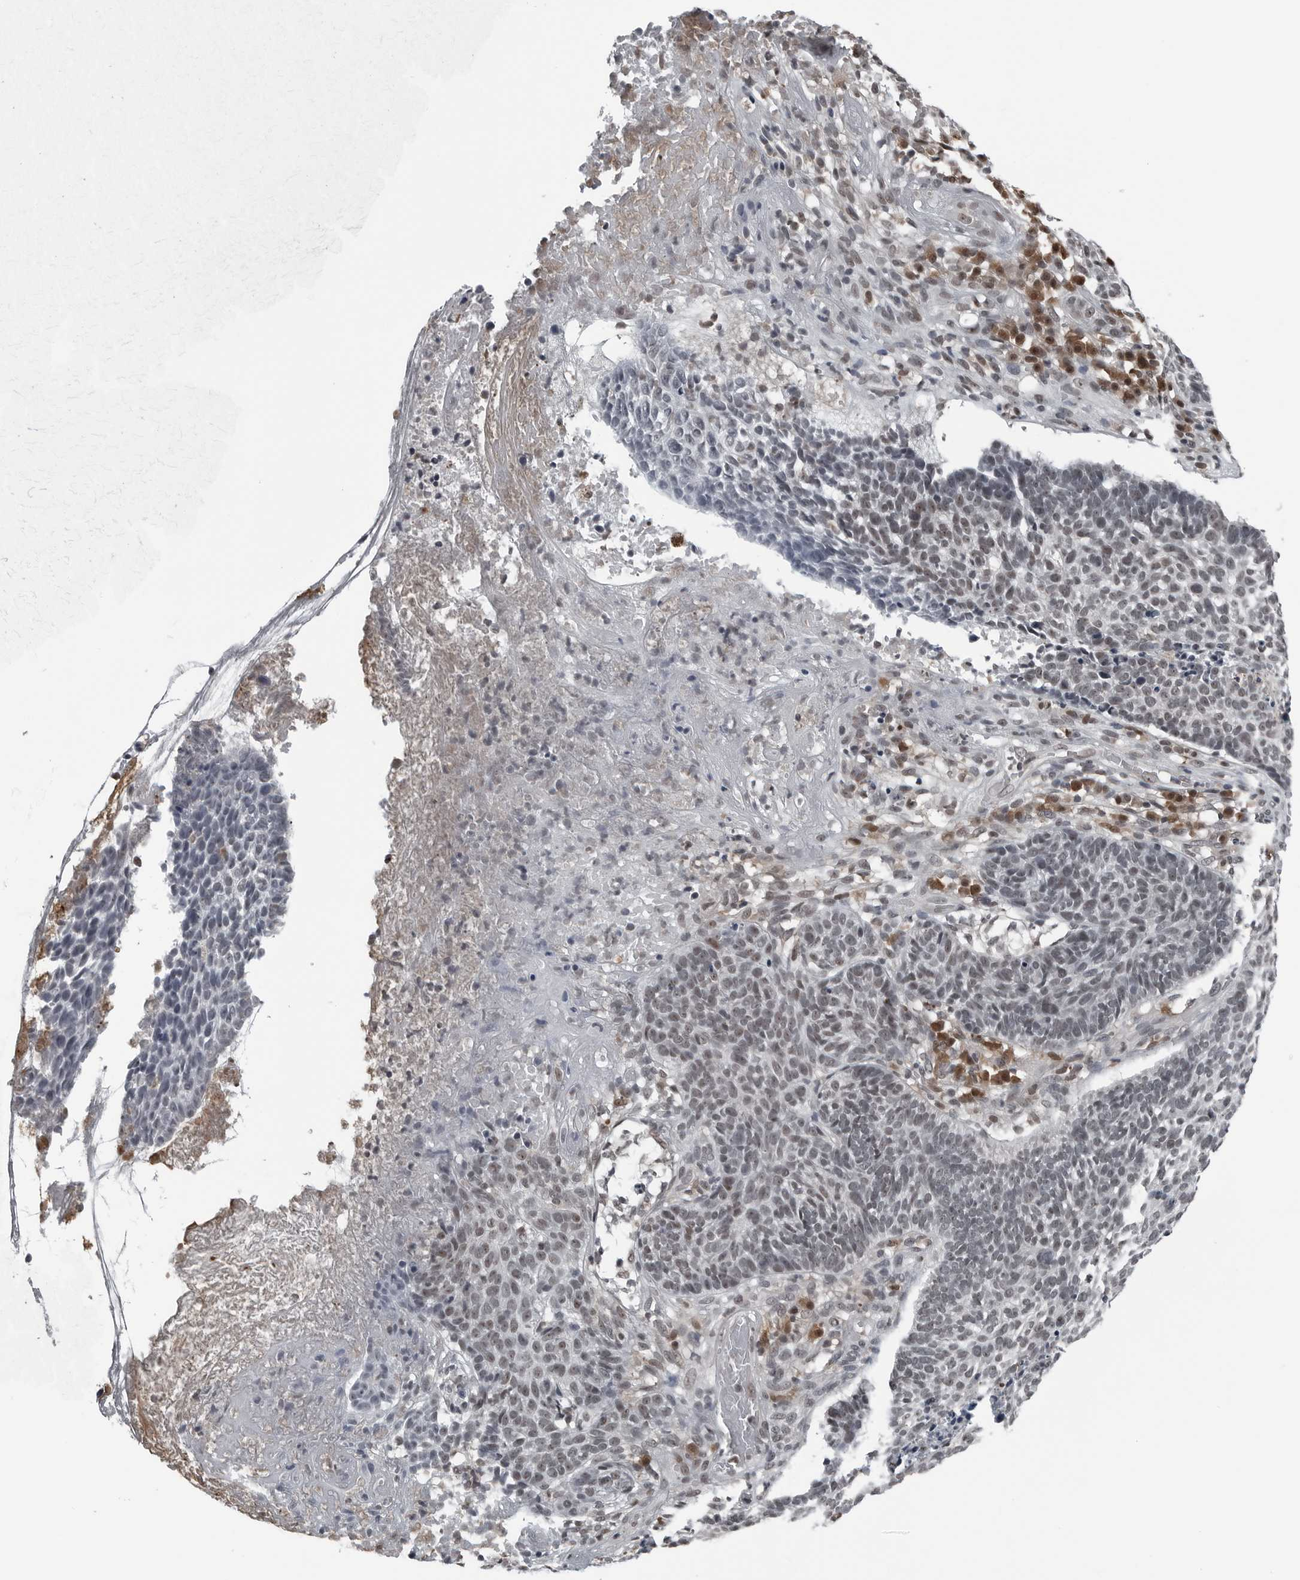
{"staining": {"intensity": "weak", "quantity": "25%-75%", "location": "nuclear"}, "tissue": "skin cancer", "cell_type": "Tumor cells", "image_type": "cancer", "snomed": [{"axis": "morphology", "description": "Basal cell carcinoma"}, {"axis": "topography", "description": "Skin"}], "caption": "Weak nuclear positivity is seen in approximately 25%-75% of tumor cells in skin cancer.", "gene": "AKR1A1", "patient": {"sex": "male", "age": 85}}